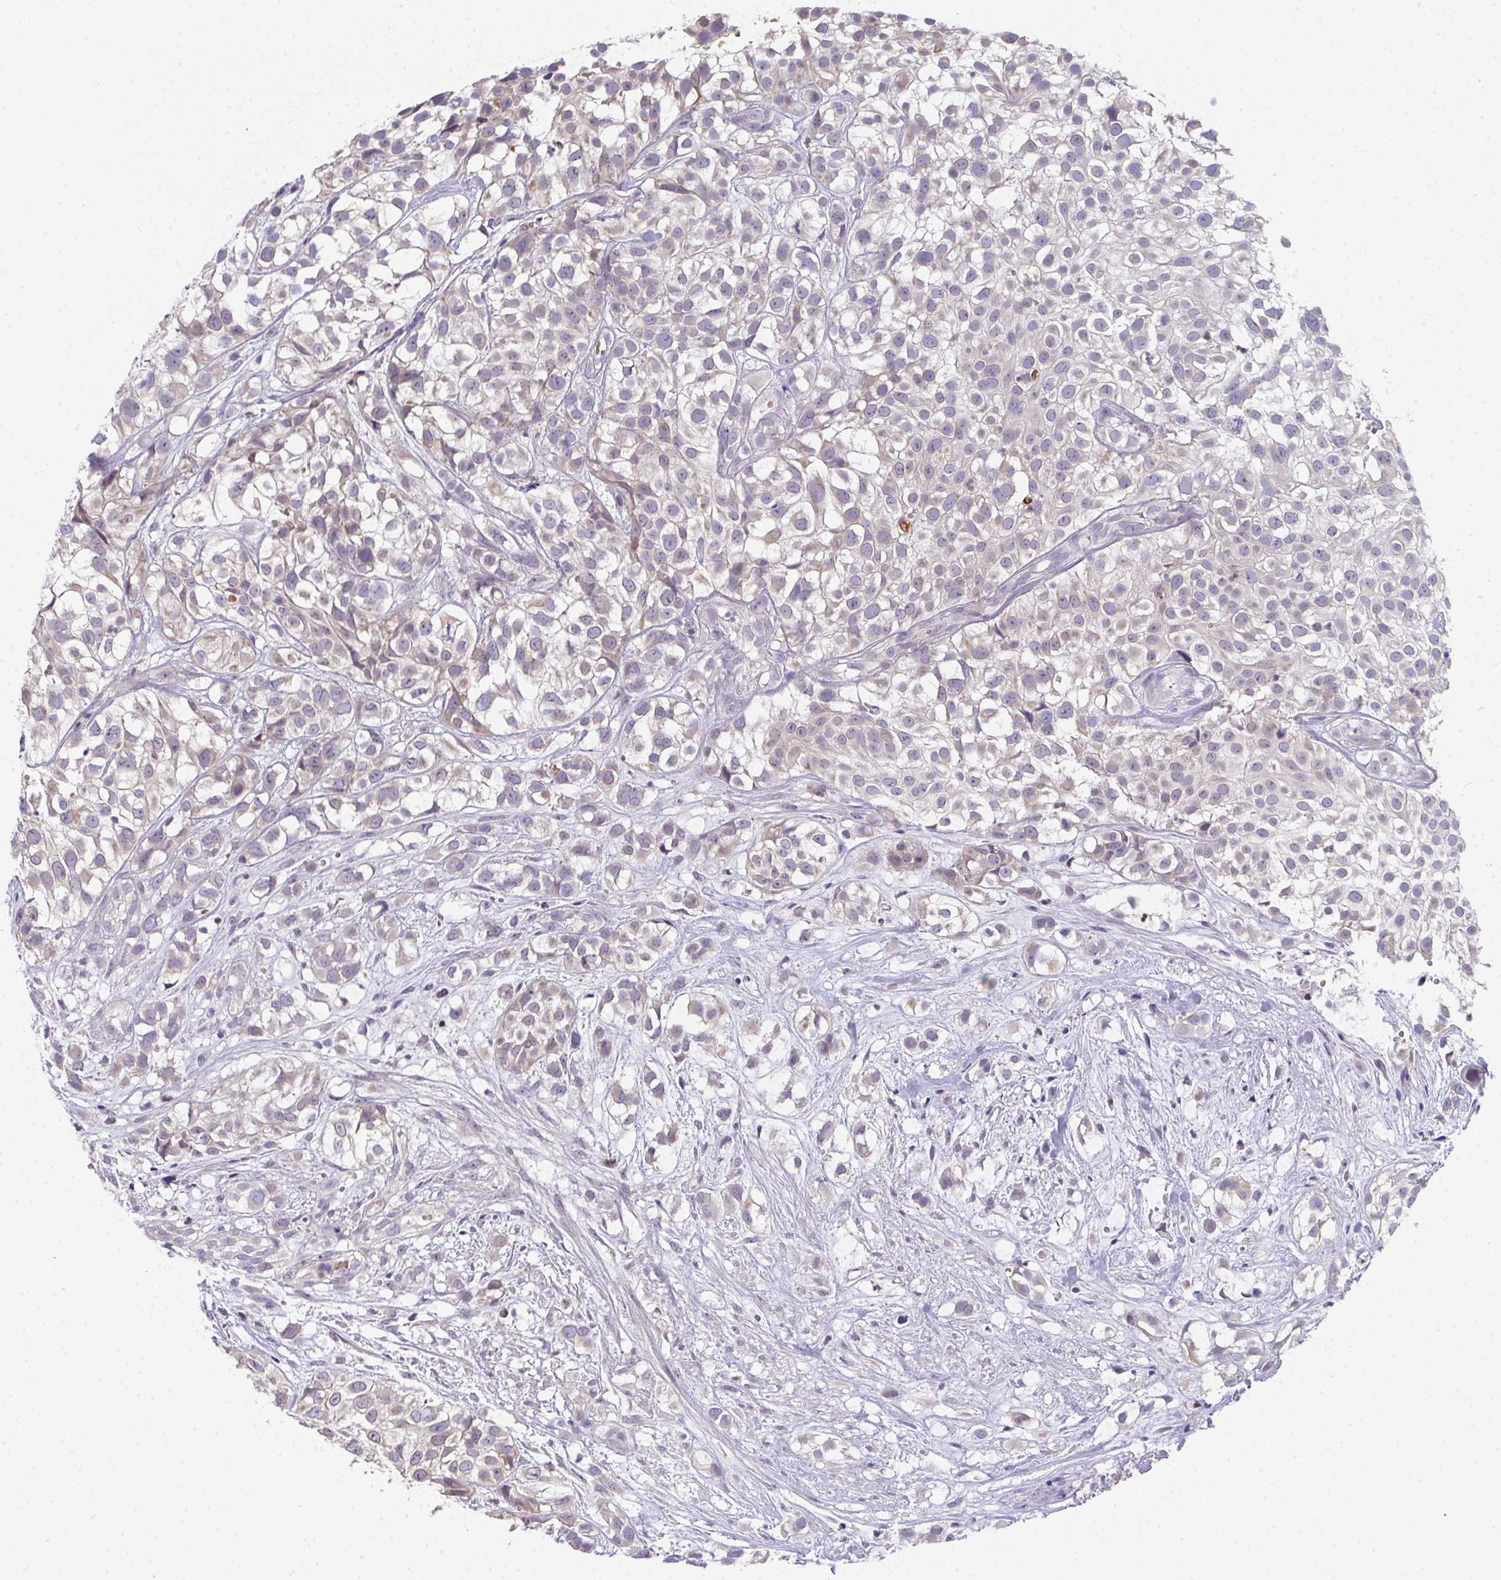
{"staining": {"intensity": "weak", "quantity": "<25%", "location": "cytoplasmic/membranous,nuclear"}, "tissue": "urothelial cancer", "cell_type": "Tumor cells", "image_type": "cancer", "snomed": [{"axis": "morphology", "description": "Urothelial carcinoma, High grade"}, {"axis": "topography", "description": "Urinary bladder"}], "caption": "An immunohistochemistry photomicrograph of urothelial cancer is shown. There is no staining in tumor cells of urothelial cancer. (Immunohistochemistry, brightfield microscopy, high magnification).", "gene": "RIOK1", "patient": {"sex": "male", "age": 56}}